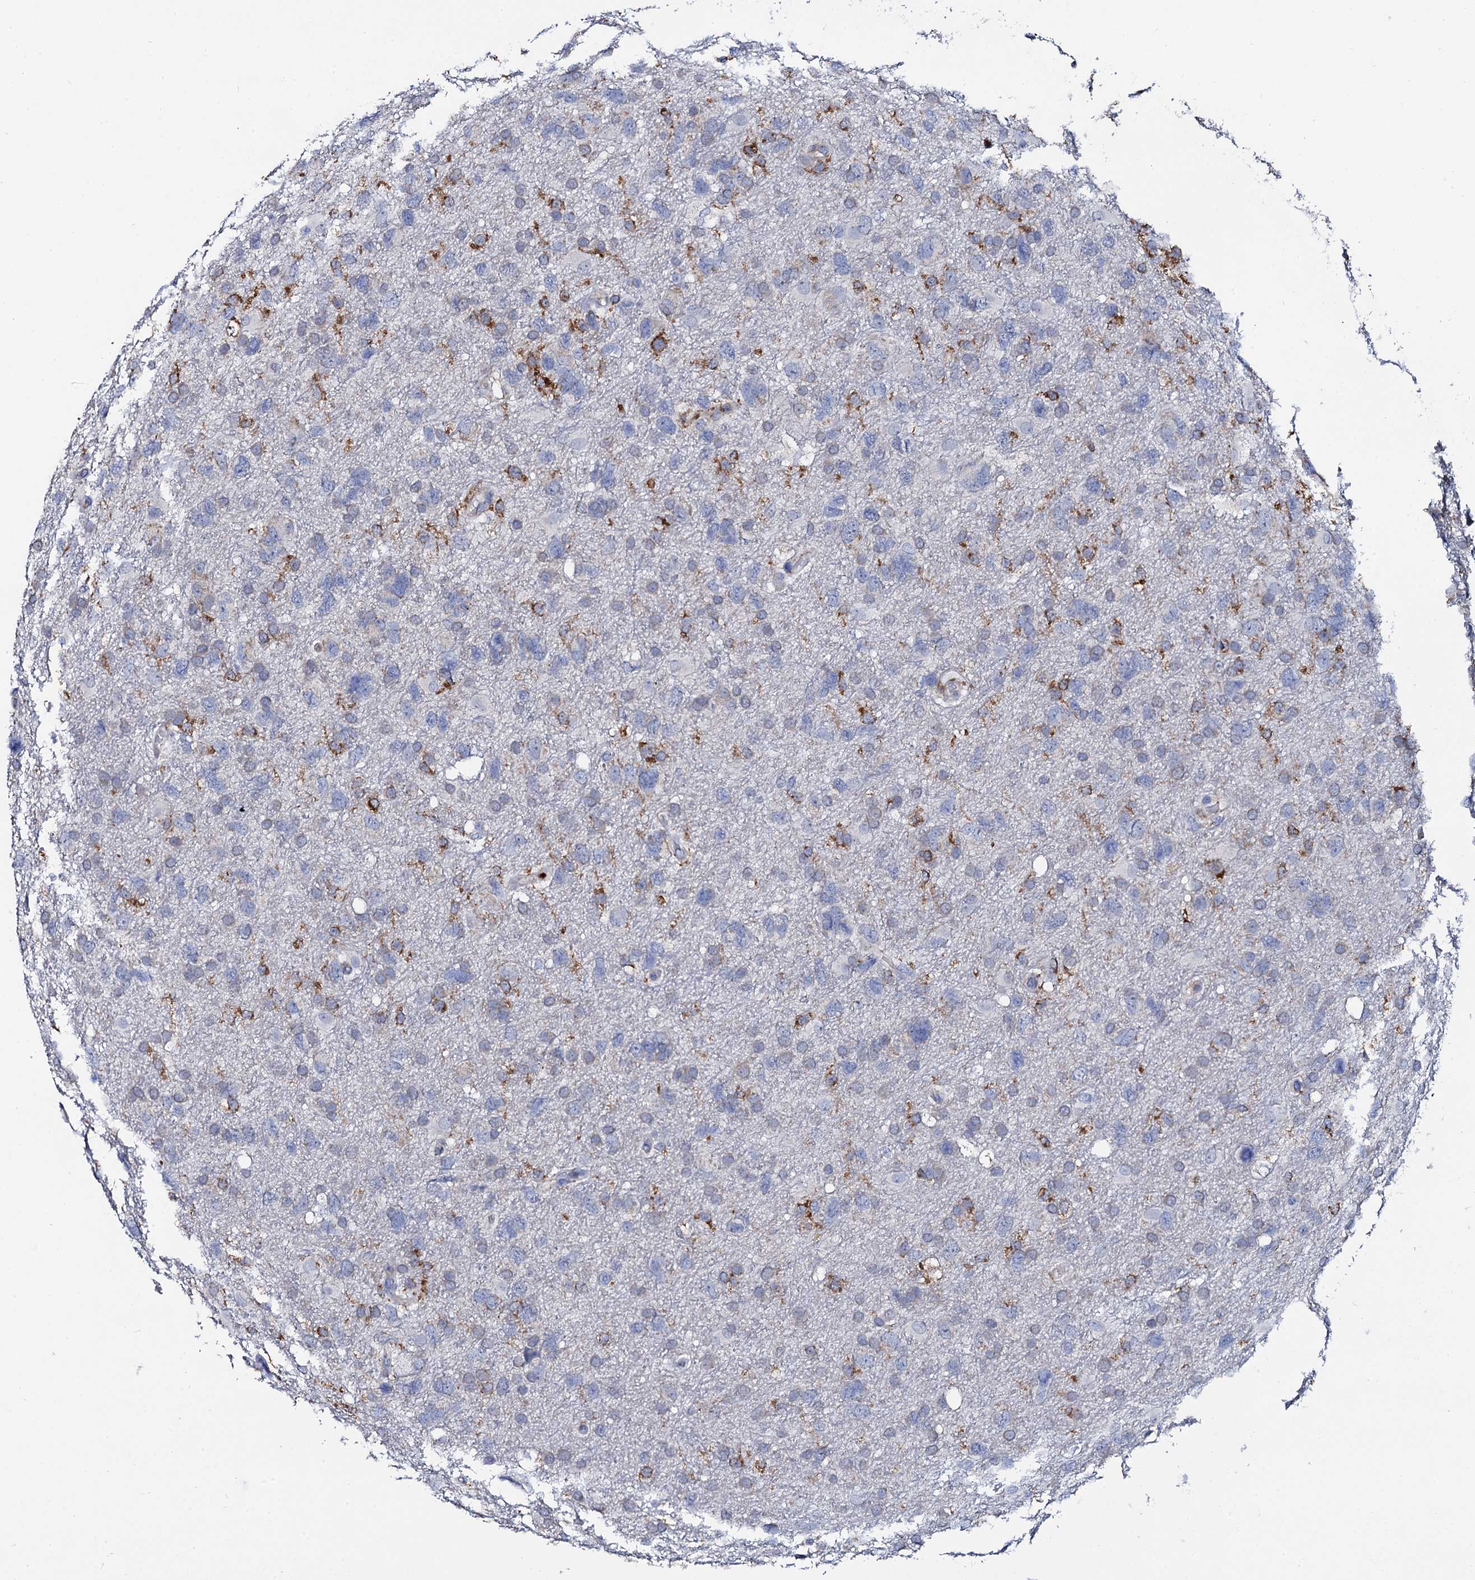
{"staining": {"intensity": "negative", "quantity": "none", "location": "none"}, "tissue": "glioma", "cell_type": "Tumor cells", "image_type": "cancer", "snomed": [{"axis": "morphology", "description": "Glioma, malignant, High grade"}, {"axis": "topography", "description": "Brain"}], "caption": "Immunohistochemistry micrograph of neoplastic tissue: high-grade glioma (malignant) stained with DAB demonstrates no significant protein staining in tumor cells.", "gene": "TCIRG1", "patient": {"sex": "male", "age": 61}}